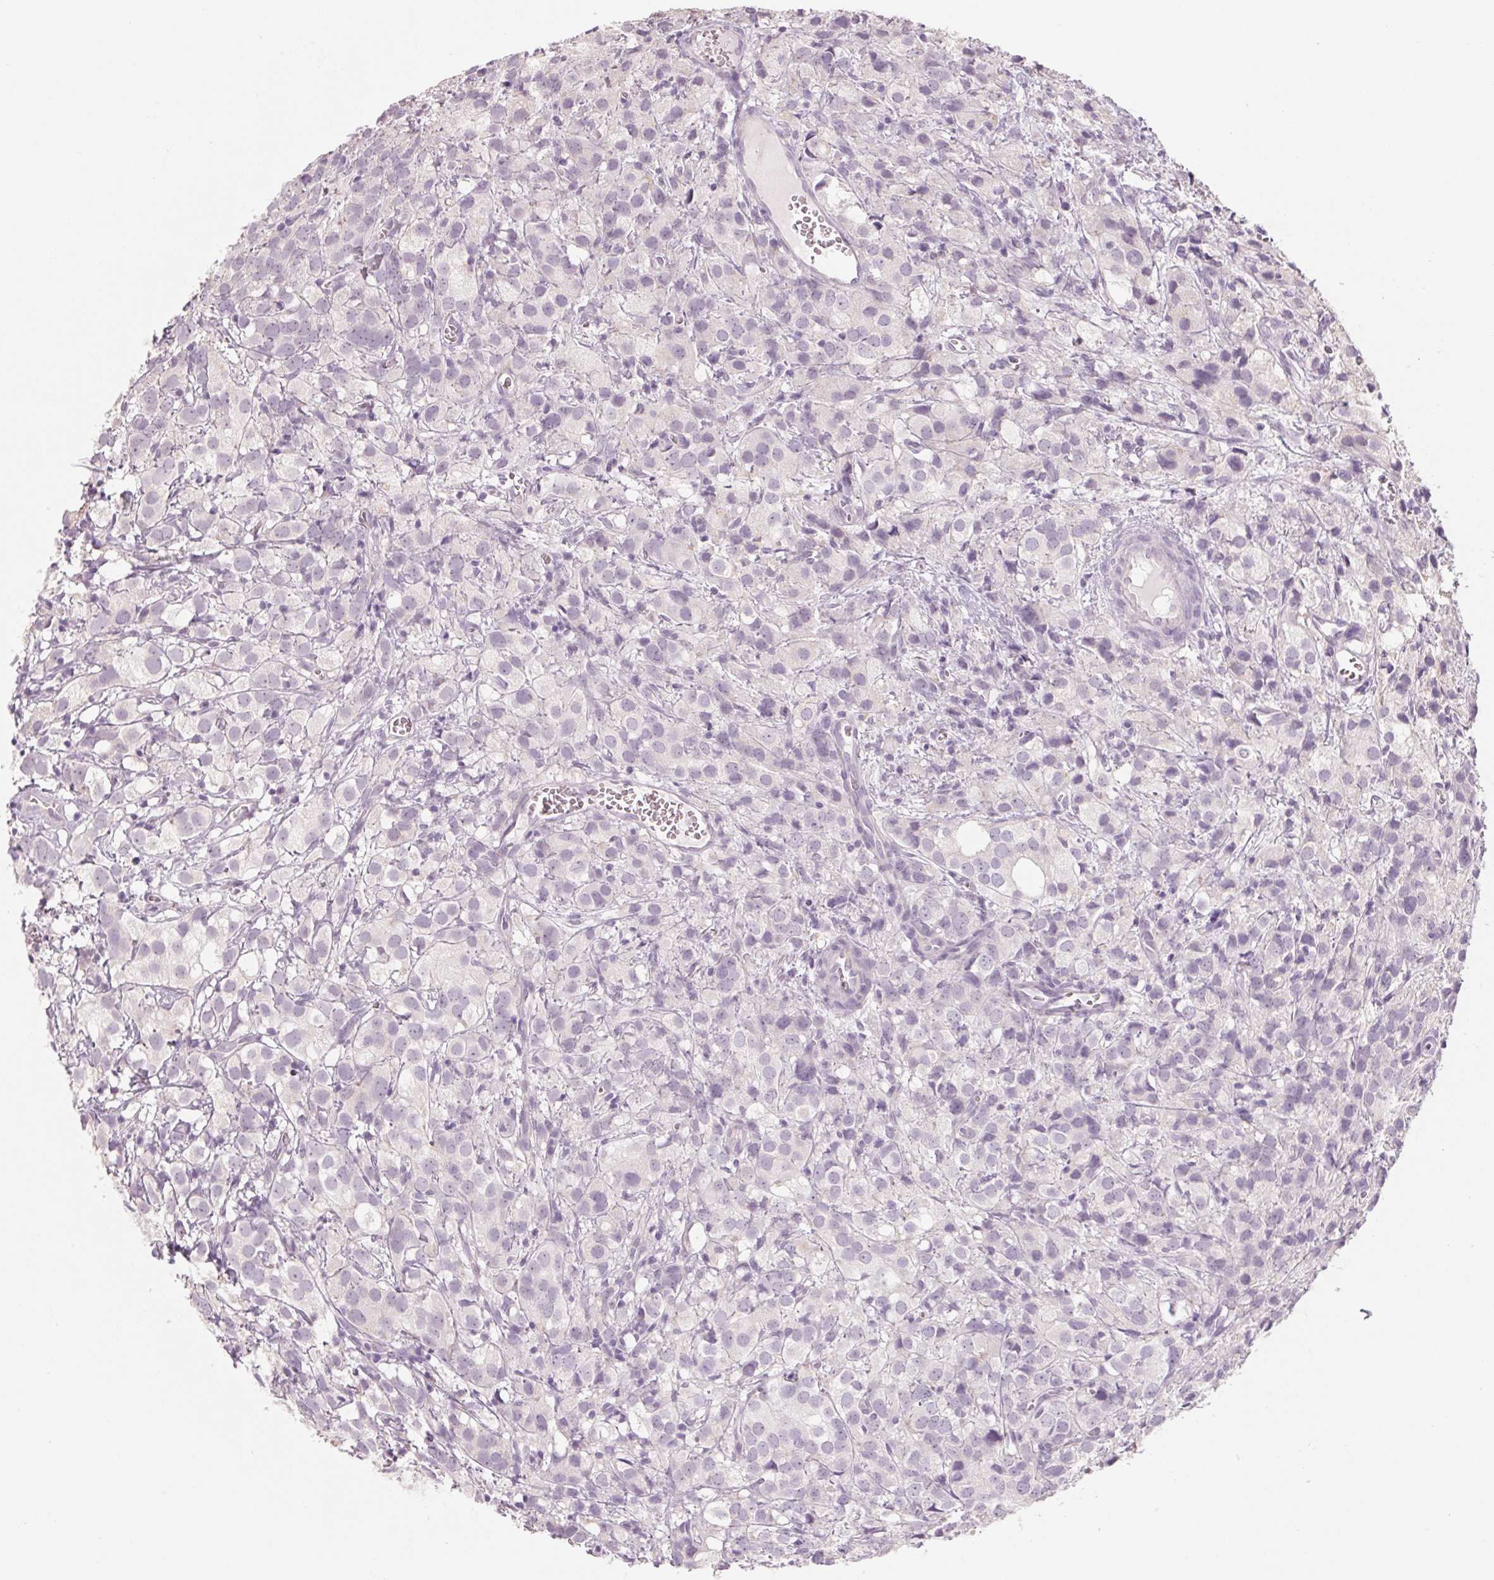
{"staining": {"intensity": "negative", "quantity": "none", "location": "none"}, "tissue": "prostate cancer", "cell_type": "Tumor cells", "image_type": "cancer", "snomed": [{"axis": "morphology", "description": "Adenocarcinoma, High grade"}, {"axis": "topography", "description": "Prostate"}], "caption": "Immunohistochemistry (IHC) image of neoplastic tissue: human prostate cancer (high-grade adenocarcinoma) stained with DAB (3,3'-diaminobenzidine) displays no significant protein expression in tumor cells.", "gene": "POU1F1", "patient": {"sex": "male", "age": 86}}